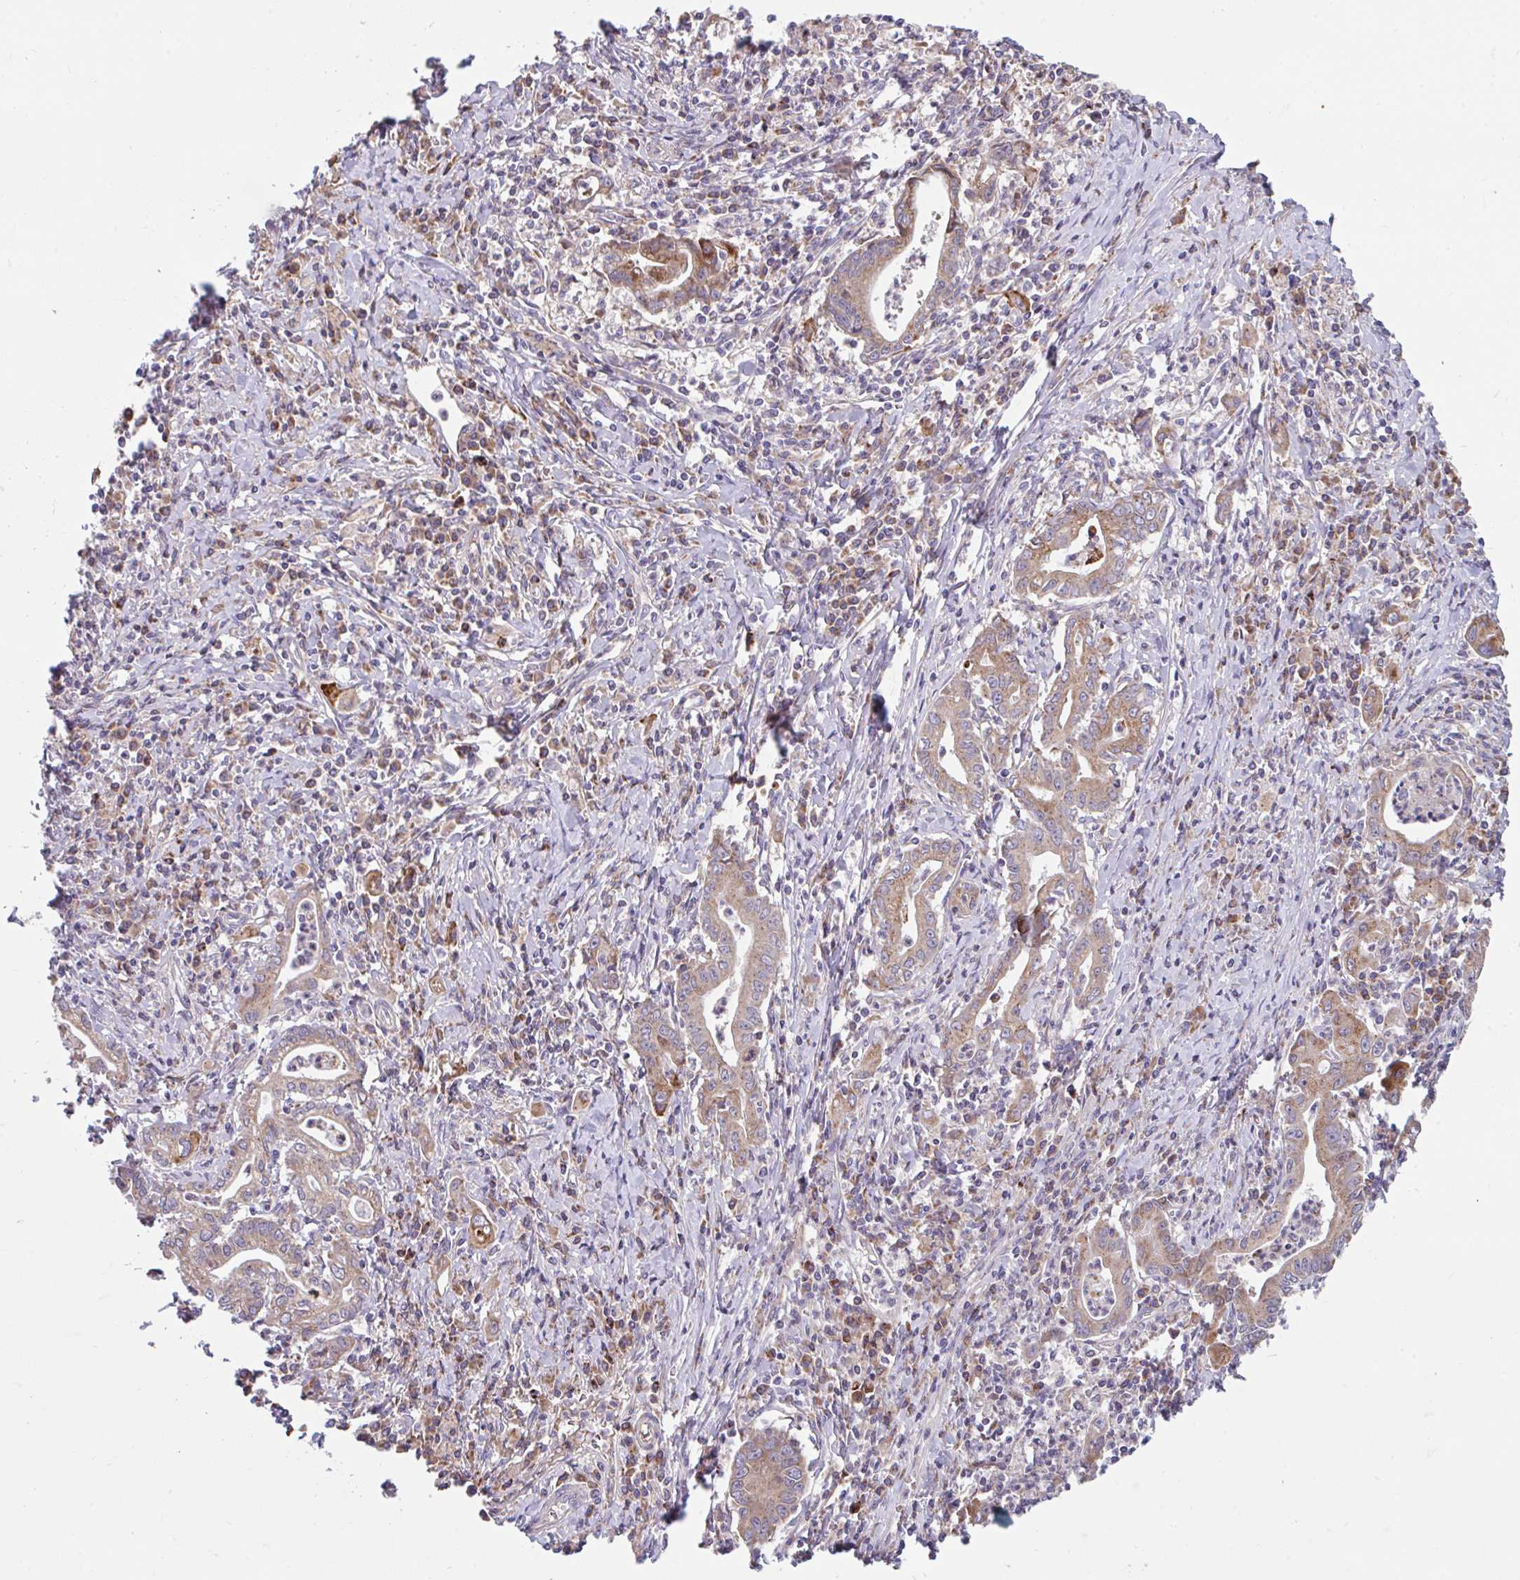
{"staining": {"intensity": "moderate", "quantity": ">75%", "location": "cytoplasmic/membranous"}, "tissue": "stomach cancer", "cell_type": "Tumor cells", "image_type": "cancer", "snomed": [{"axis": "morphology", "description": "Adenocarcinoma, NOS"}, {"axis": "topography", "description": "Stomach, upper"}], "caption": "The micrograph displays a brown stain indicating the presence of a protein in the cytoplasmic/membranous of tumor cells in adenocarcinoma (stomach).", "gene": "RALBP1", "patient": {"sex": "female", "age": 79}}